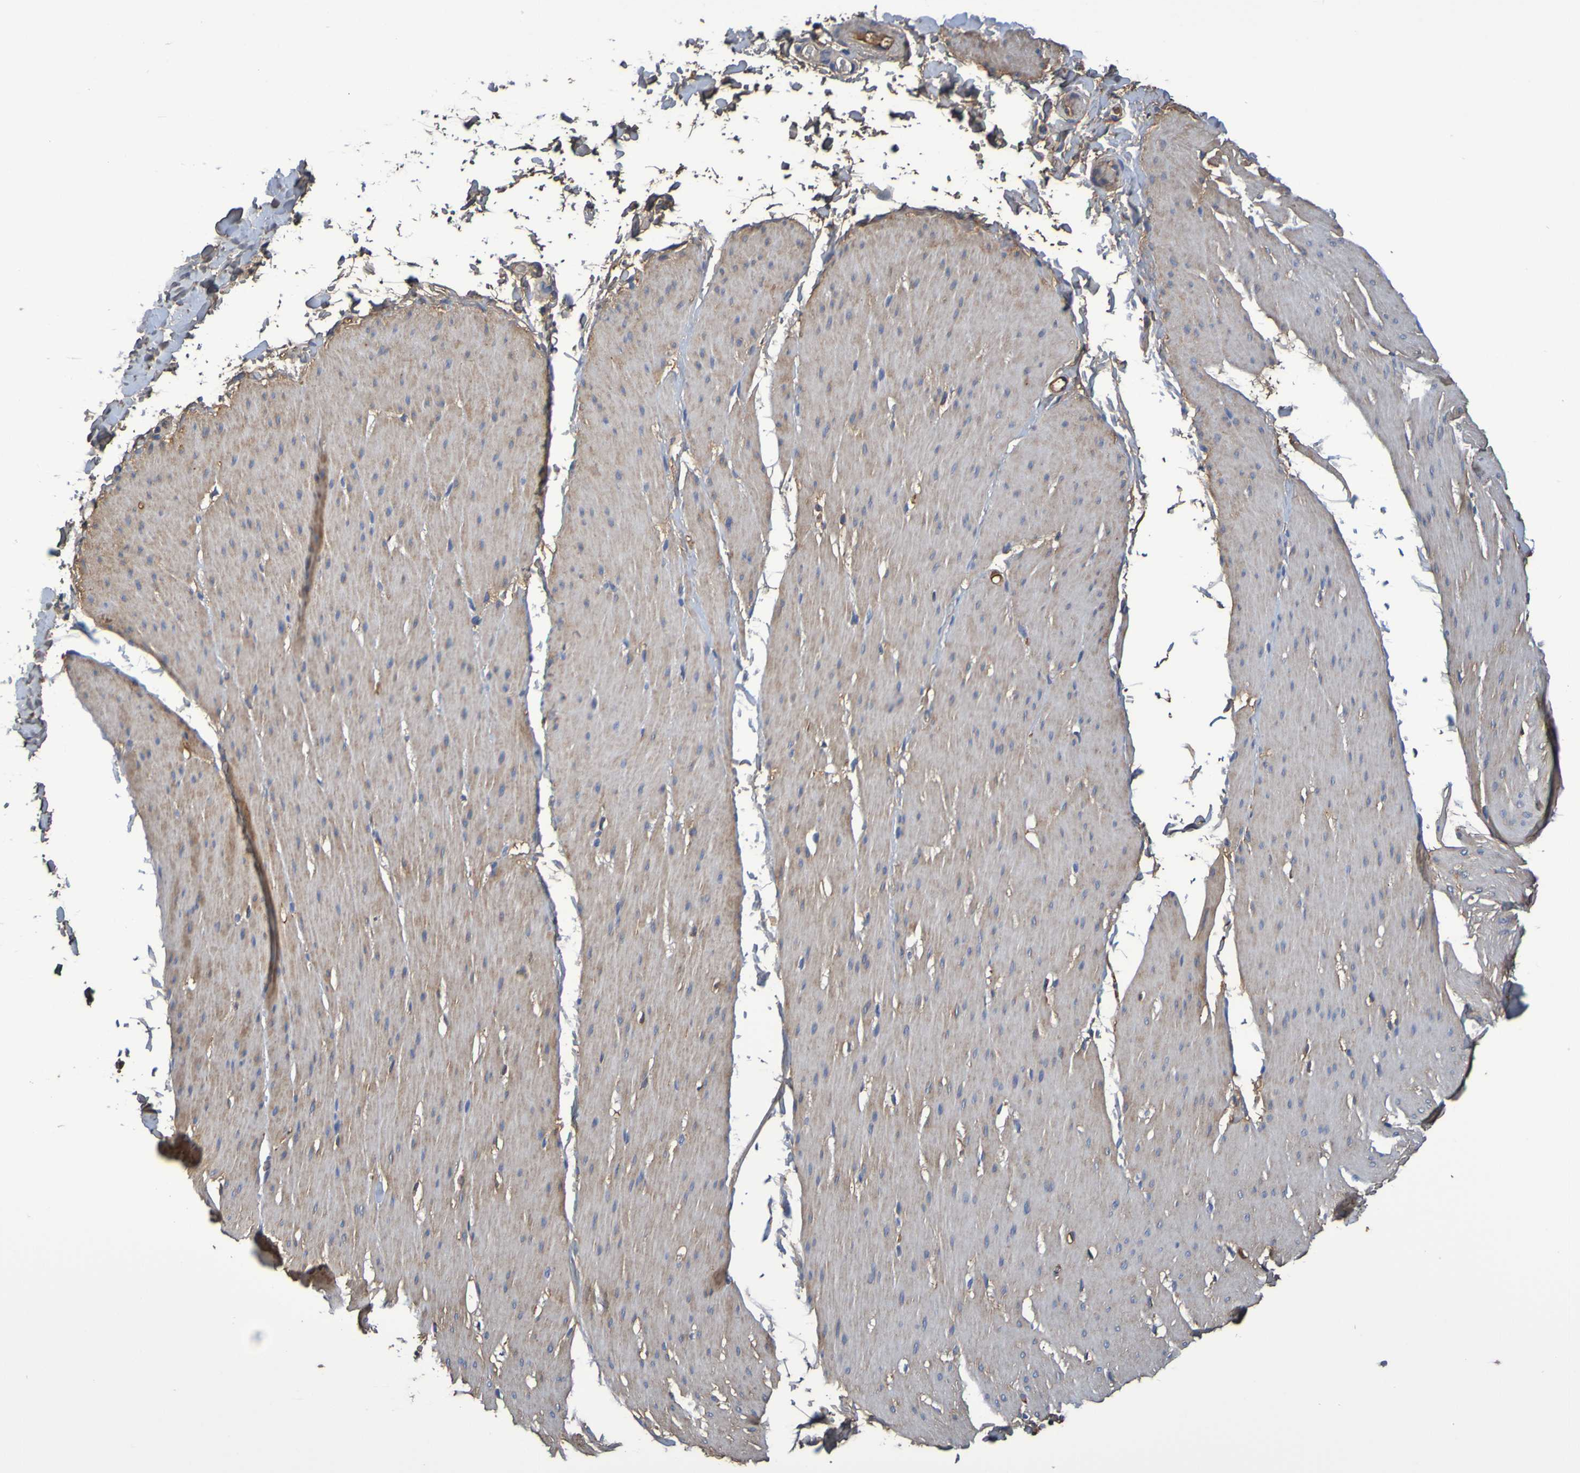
{"staining": {"intensity": "moderate", "quantity": ">75%", "location": "cytoplasmic/membranous"}, "tissue": "smooth muscle", "cell_type": "Smooth muscle cells", "image_type": "normal", "snomed": [{"axis": "morphology", "description": "Normal tissue, NOS"}, {"axis": "topography", "description": "Smooth muscle"}, {"axis": "topography", "description": "Colon"}], "caption": "Benign smooth muscle displays moderate cytoplasmic/membranous expression in approximately >75% of smooth muscle cells.", "gene": "GAB3", "patient": {"sex": "male", "age": 67}}